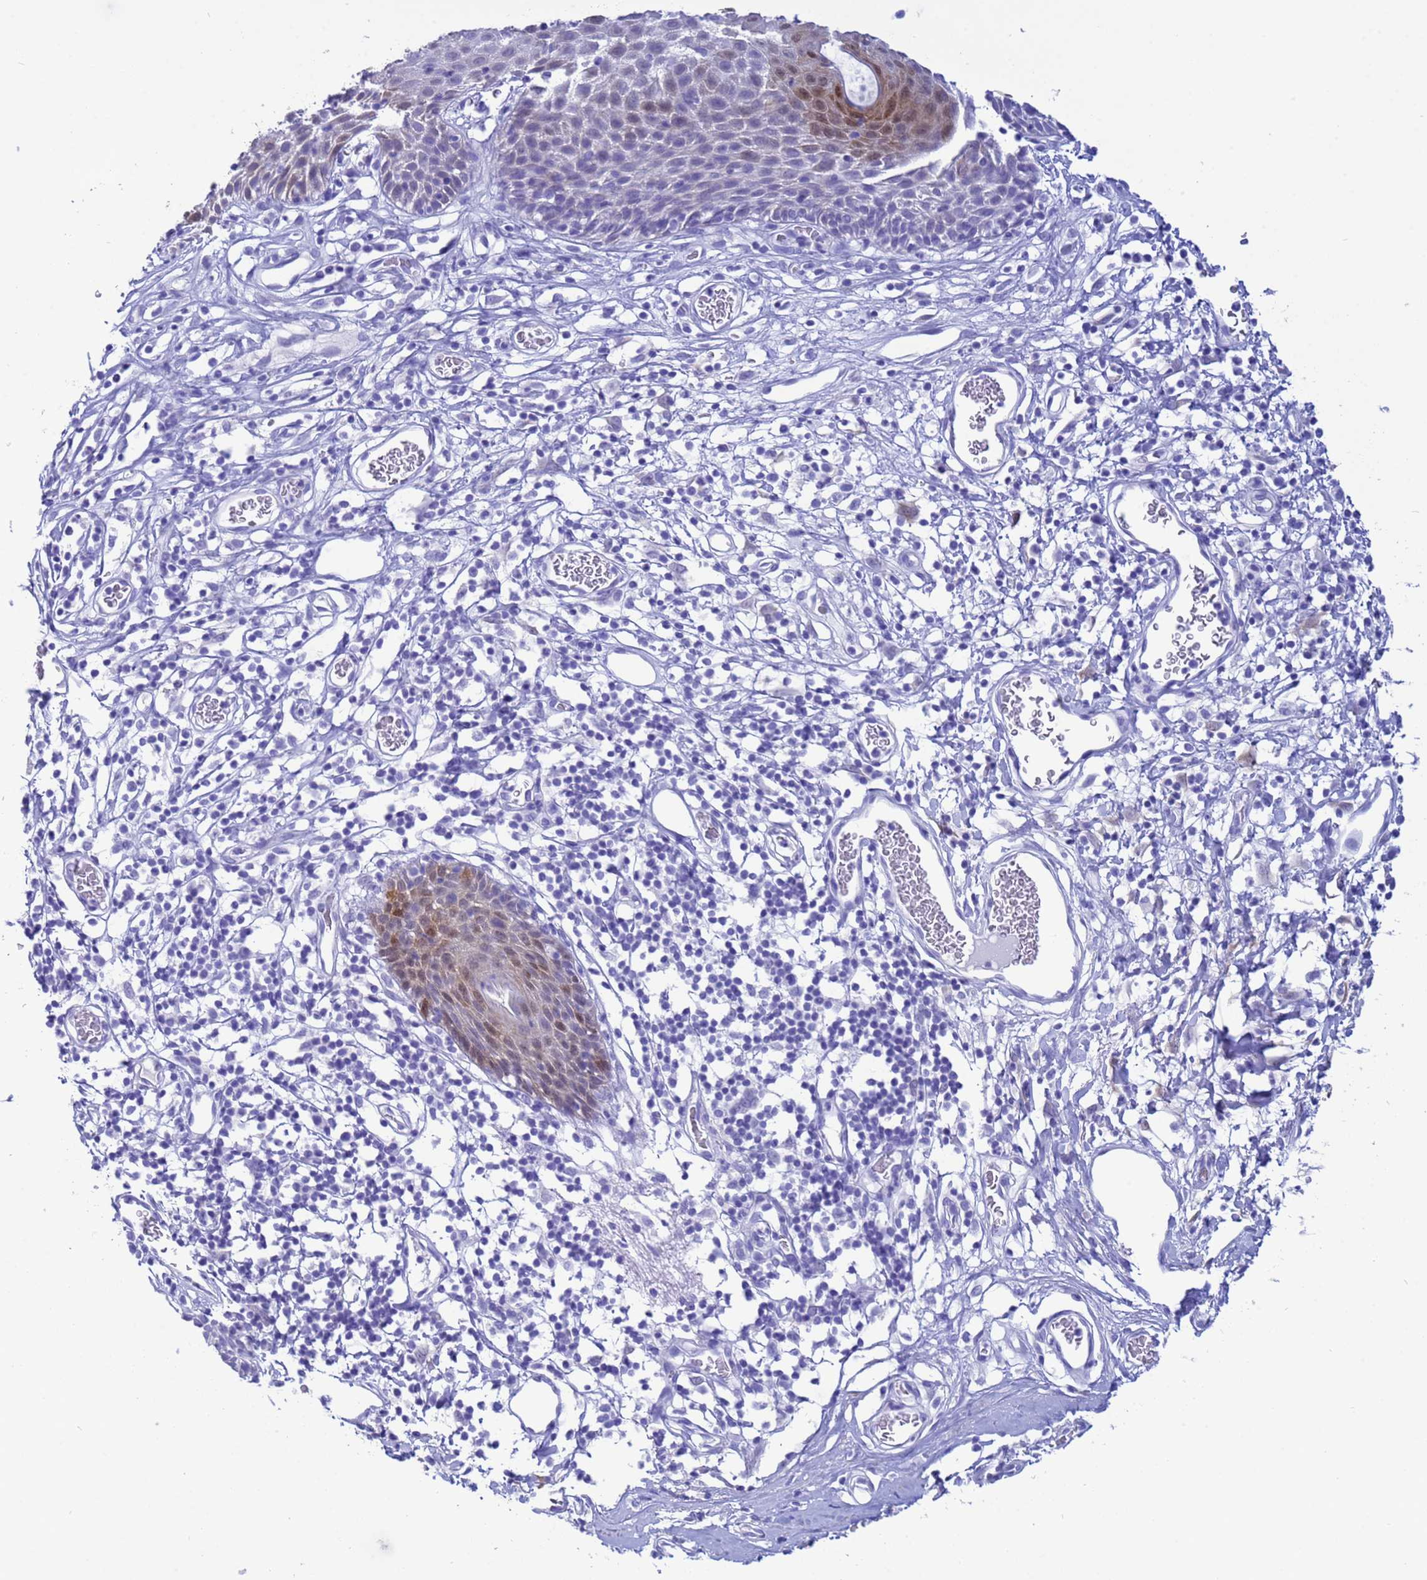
{"staining": {"intensity": "moderate", "quantity": "<25%", "location": "cytoplasmic/membranous,nuclear"}, "tissue": "skin", "cell_type": "Epidermal cells", "image_type": "normal", "snomed": [{"axis": "morphology", "description": "Normal tissue, NOS"}, {"axis": "topography", "description": "Vulva"}], "caption": "Immunohistochemistry image of normal skin stained for a protein (brown), which displays low levels of moderate cytoplasmic/membranous,nuclear positivity in about <25% of epidermal cells.", "gene": "AKR1C2", "patient": {"sex": "female", "age": 68}}